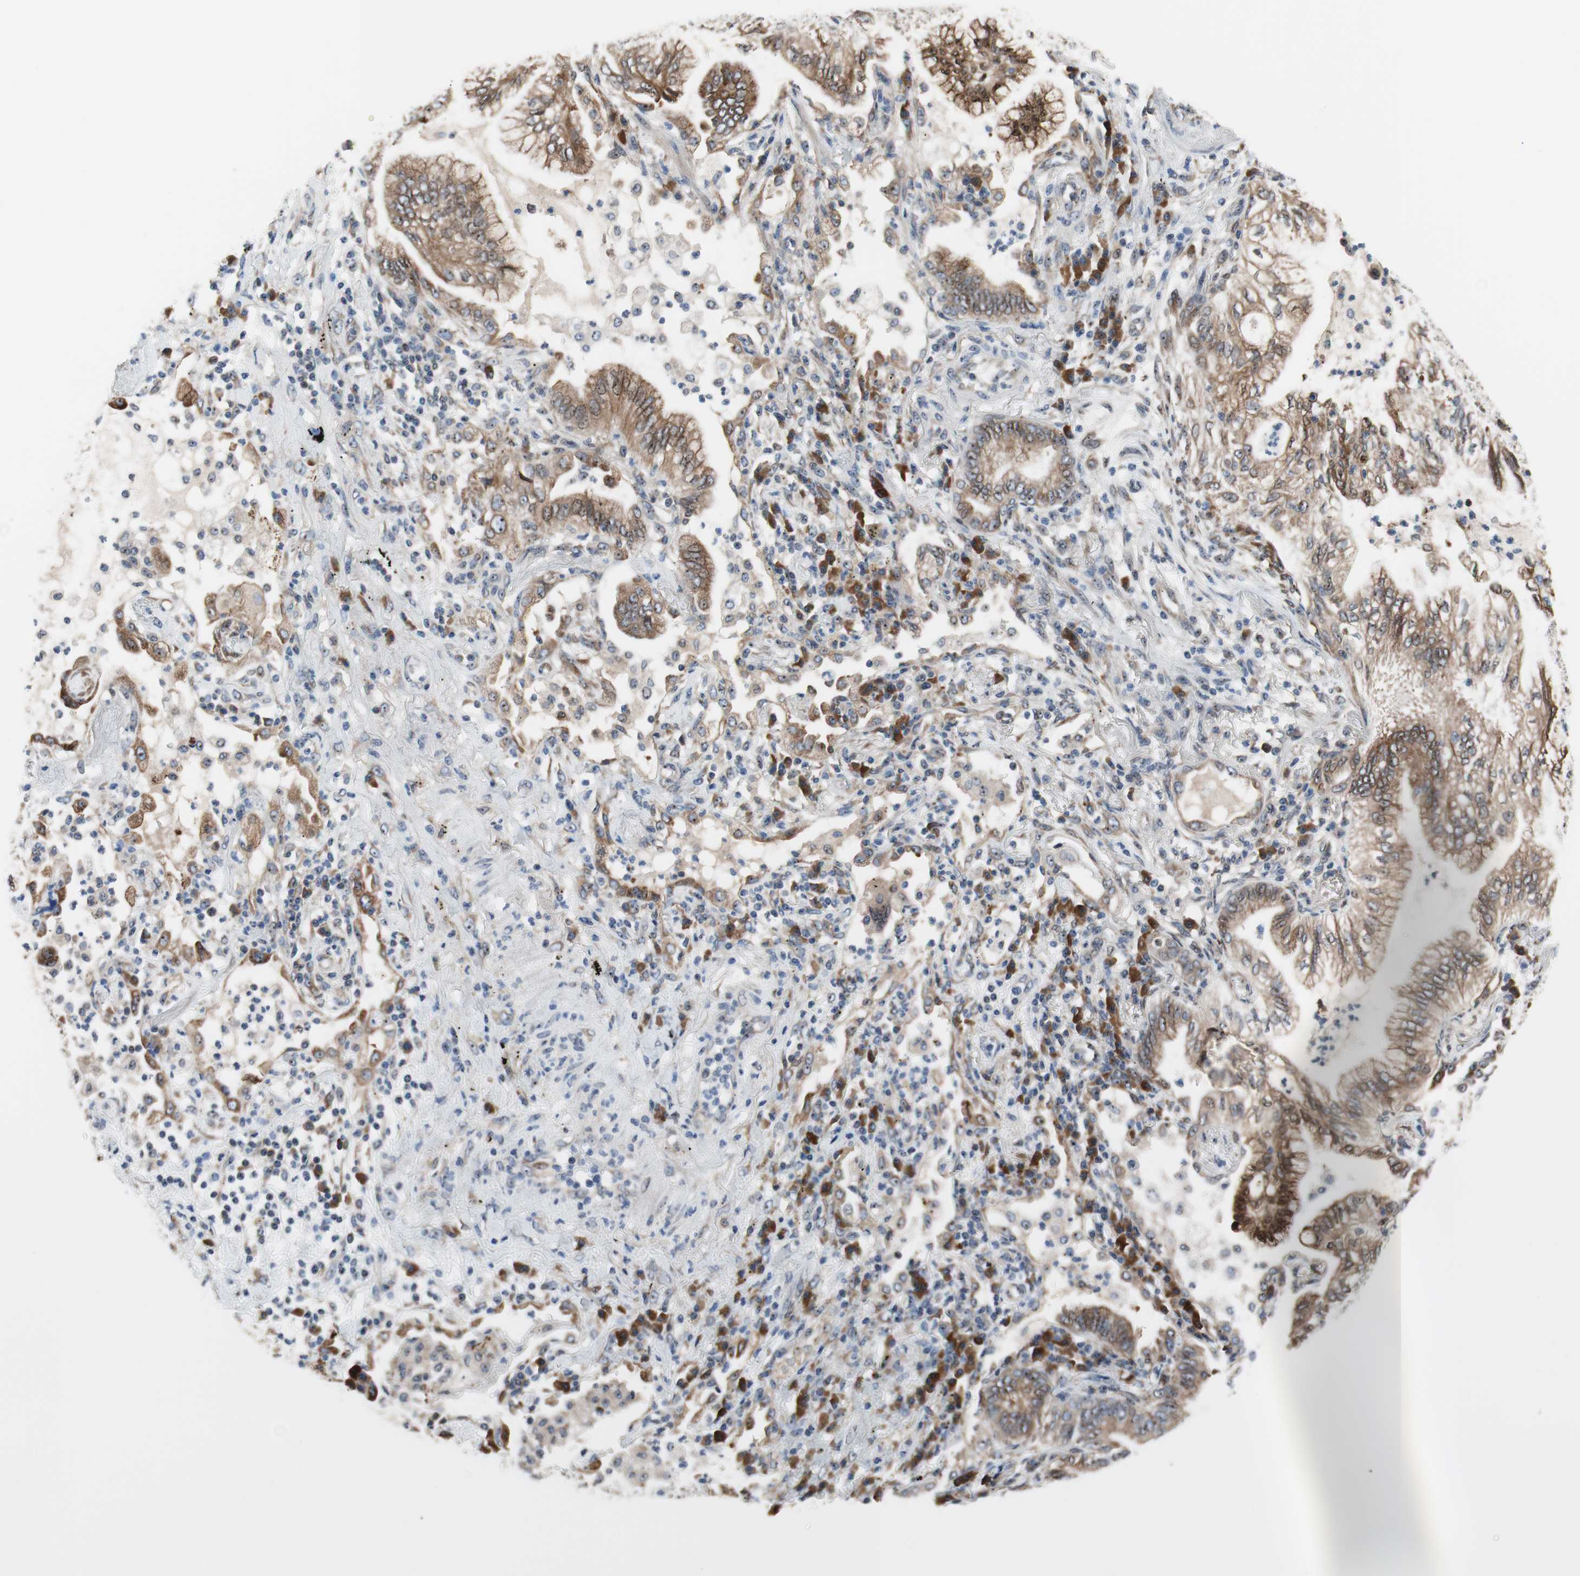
{"staining": {"intensity": "moderate", "quantity": ">75%", "location": "cytoplasmic/membranous"}, "tissue": "lung cancer", "cell_type": "Tumor cells", "image_type": "cancer", "snomed": [{"axis": "morphology", "description": "Normal tissue, NOS"}, {"axis": "morphology", "description": "Adenocarcinoma, NOS"}, {"axis": "topography", "description": "Bronchus"}, {"axis": "topography", "description": "Lung"}], "caption": "Tumor cells show moderate cytoplasmic/membranous positivity in approximately >75% of cells in adenocarcinoma (lung).", "gene": "TMED7", "patient": {"sex": "female", "age": 70}}